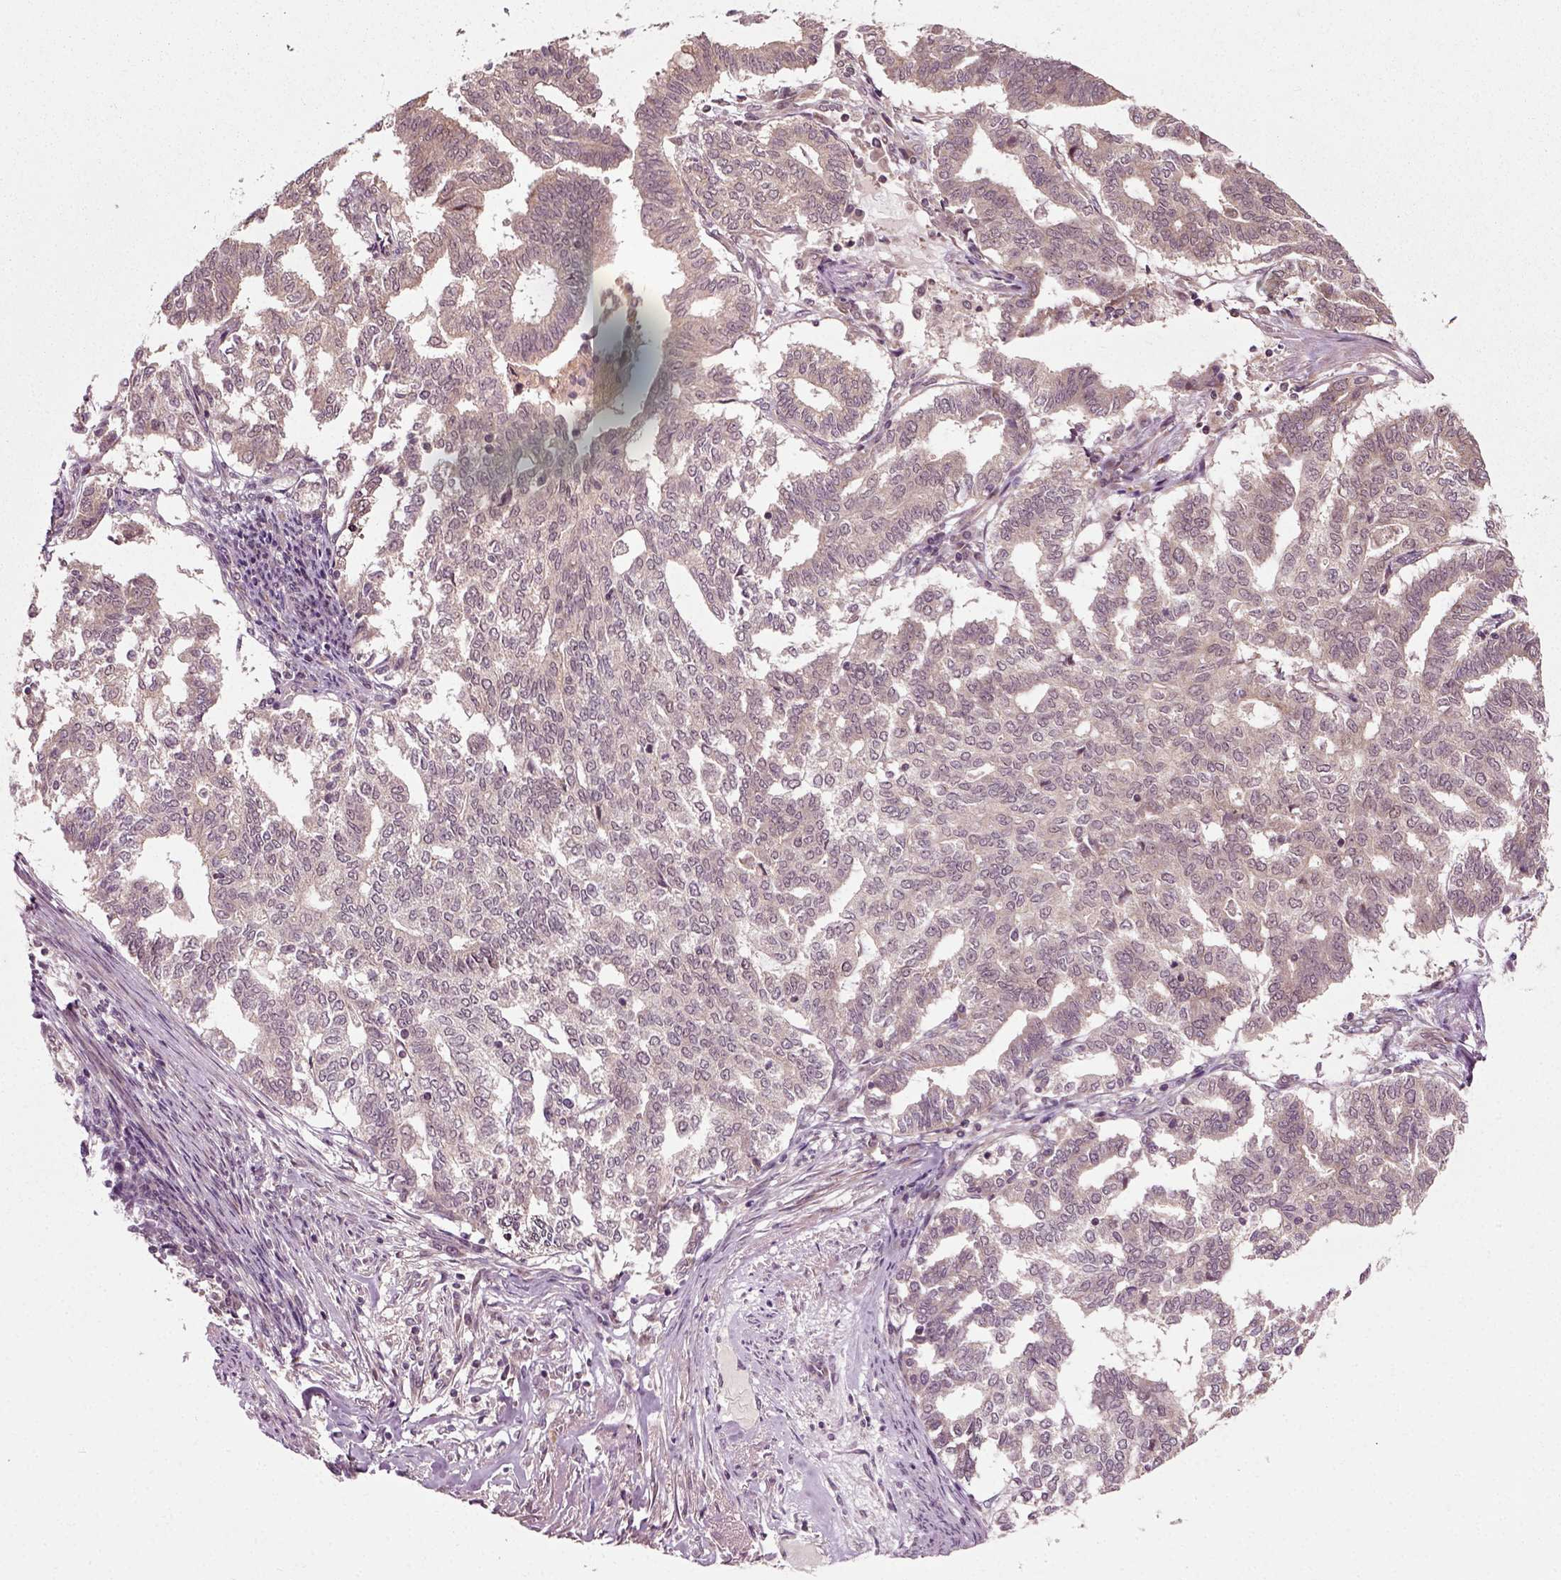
{"staining": {"intensity": "weak", "quantity": "<25%", "location": "cytoplasmic/membranous"}, "tissue": "endometrial cancer", "cell_type": "Tumor cells", "image_type": "cancer", "snomed": [{"axis": "morphology", "description": "Adenocarcinoma, NOS"}, {"axis": "topography", "description": "Endometrium"}], "caption": "High magnification brightfield microscopy of adenocarcinoma (endometrial) stained with DAB (3,3'-diaminobenzidine) (brown) and counterstained with hematoxylin (blue): tumor cells show no significant positivity. Nuclei are stained in blue.", "gene": "PLCD3", "patient": {"sex": "female", "age": 79}}